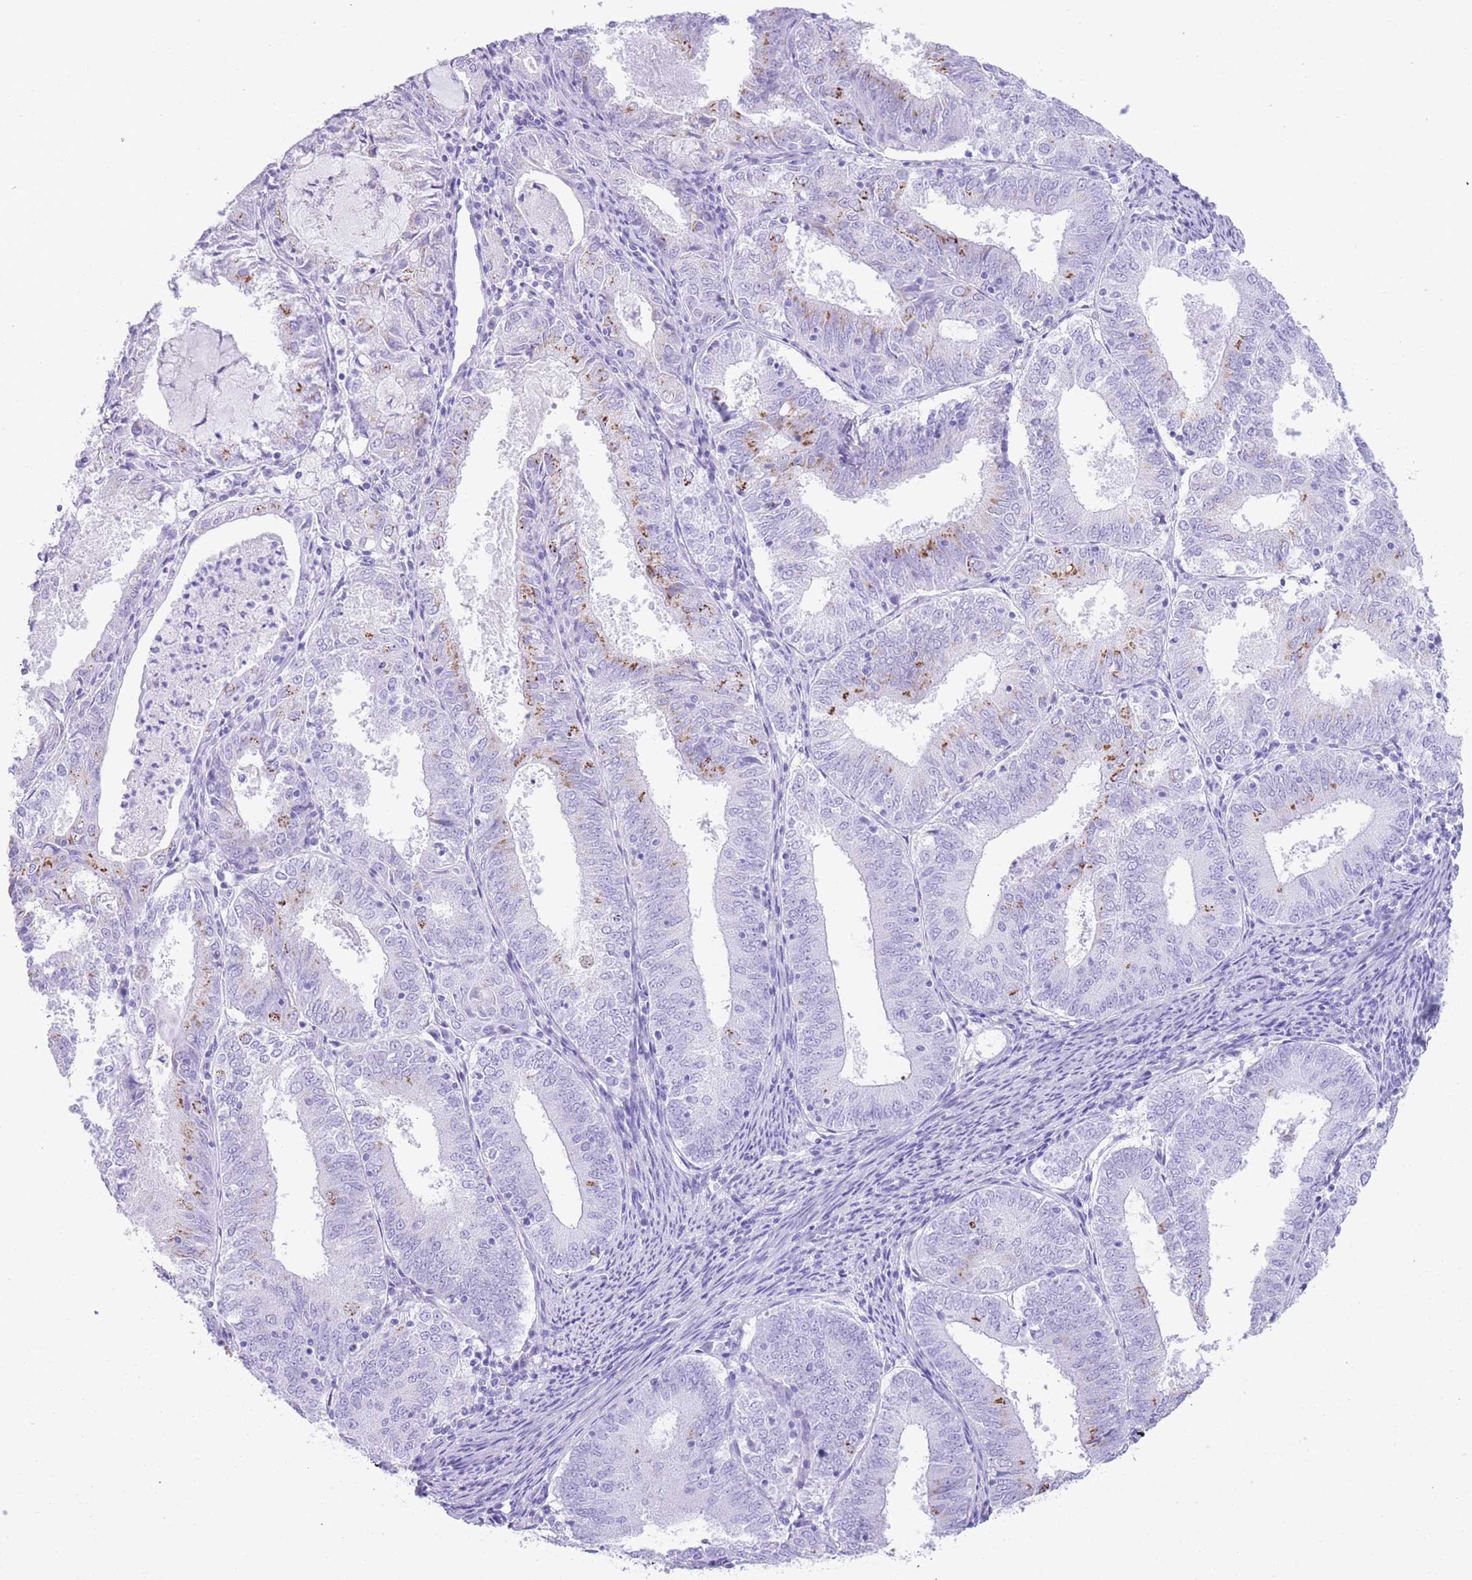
{"staining": {"intensity": "moderate", "quantity": "<25%", "location": "cytoplasmic/membranous"}, "tissue": "endometrial cancer", "cell_type": "Tumor cells", "image_type": "cancer", "snomed": [{"axis": "morphology", "description": "Adenocarcinoma, NOS"}, {"axis": "topography", "description": "Endometrium"}], "caption": "IHC staining of endometrial cancer (adenocarcinoma), which demonstrates low levels of moderate cytoplasmic/membranous staining in about <25% of tumor cells indicating moderate cytoplasmic/membranous protein positivity. The staining was performed using DAB (brown) for protein detection and nuclei were counterstained in hematoxylin (blue).", "gene": "ELOA2", "patient": {"sex": "female", "age": 57}}